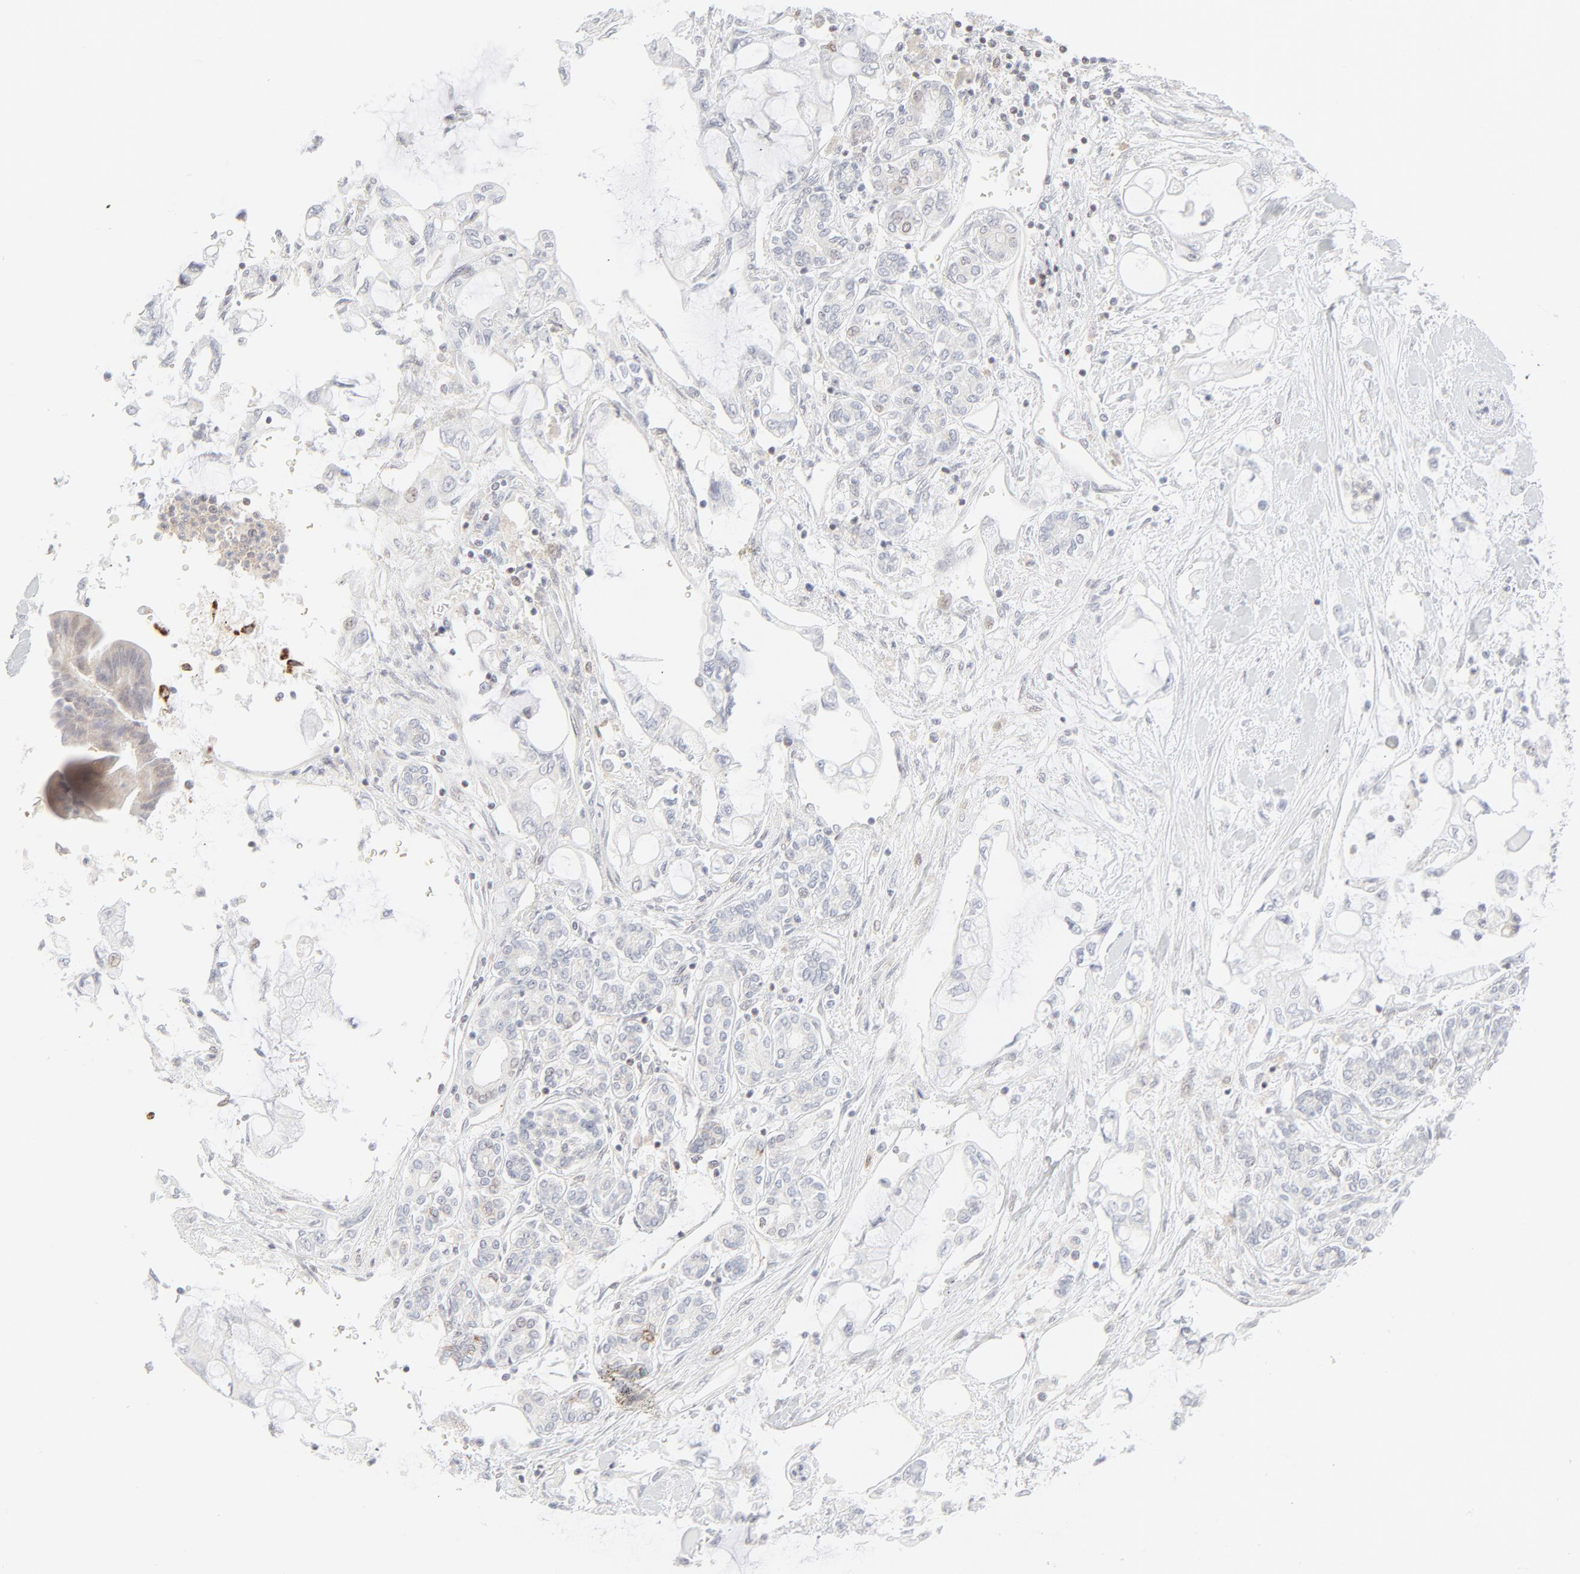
{"staining": {"intensity": "negative", "quantity": "none", "location": "none"}, "tissue": "pancreatic cancer", "cell_type": "Tumor cells", "image_type": "cancer", "snomed": [{"axis": "morphology", "description": "Adenocarcinoma, NOS"}, {"axis": "topography", "description": "Pancreas"}], "caption": "Tumor cells show no significant protein staining in pancreatic cancer. (DAB (3,3'-diaminobenzidine) IHC with hematoxylin counter stain).", "gene": "PRKCB", "patient": {"sex": "female", "age": 70}}